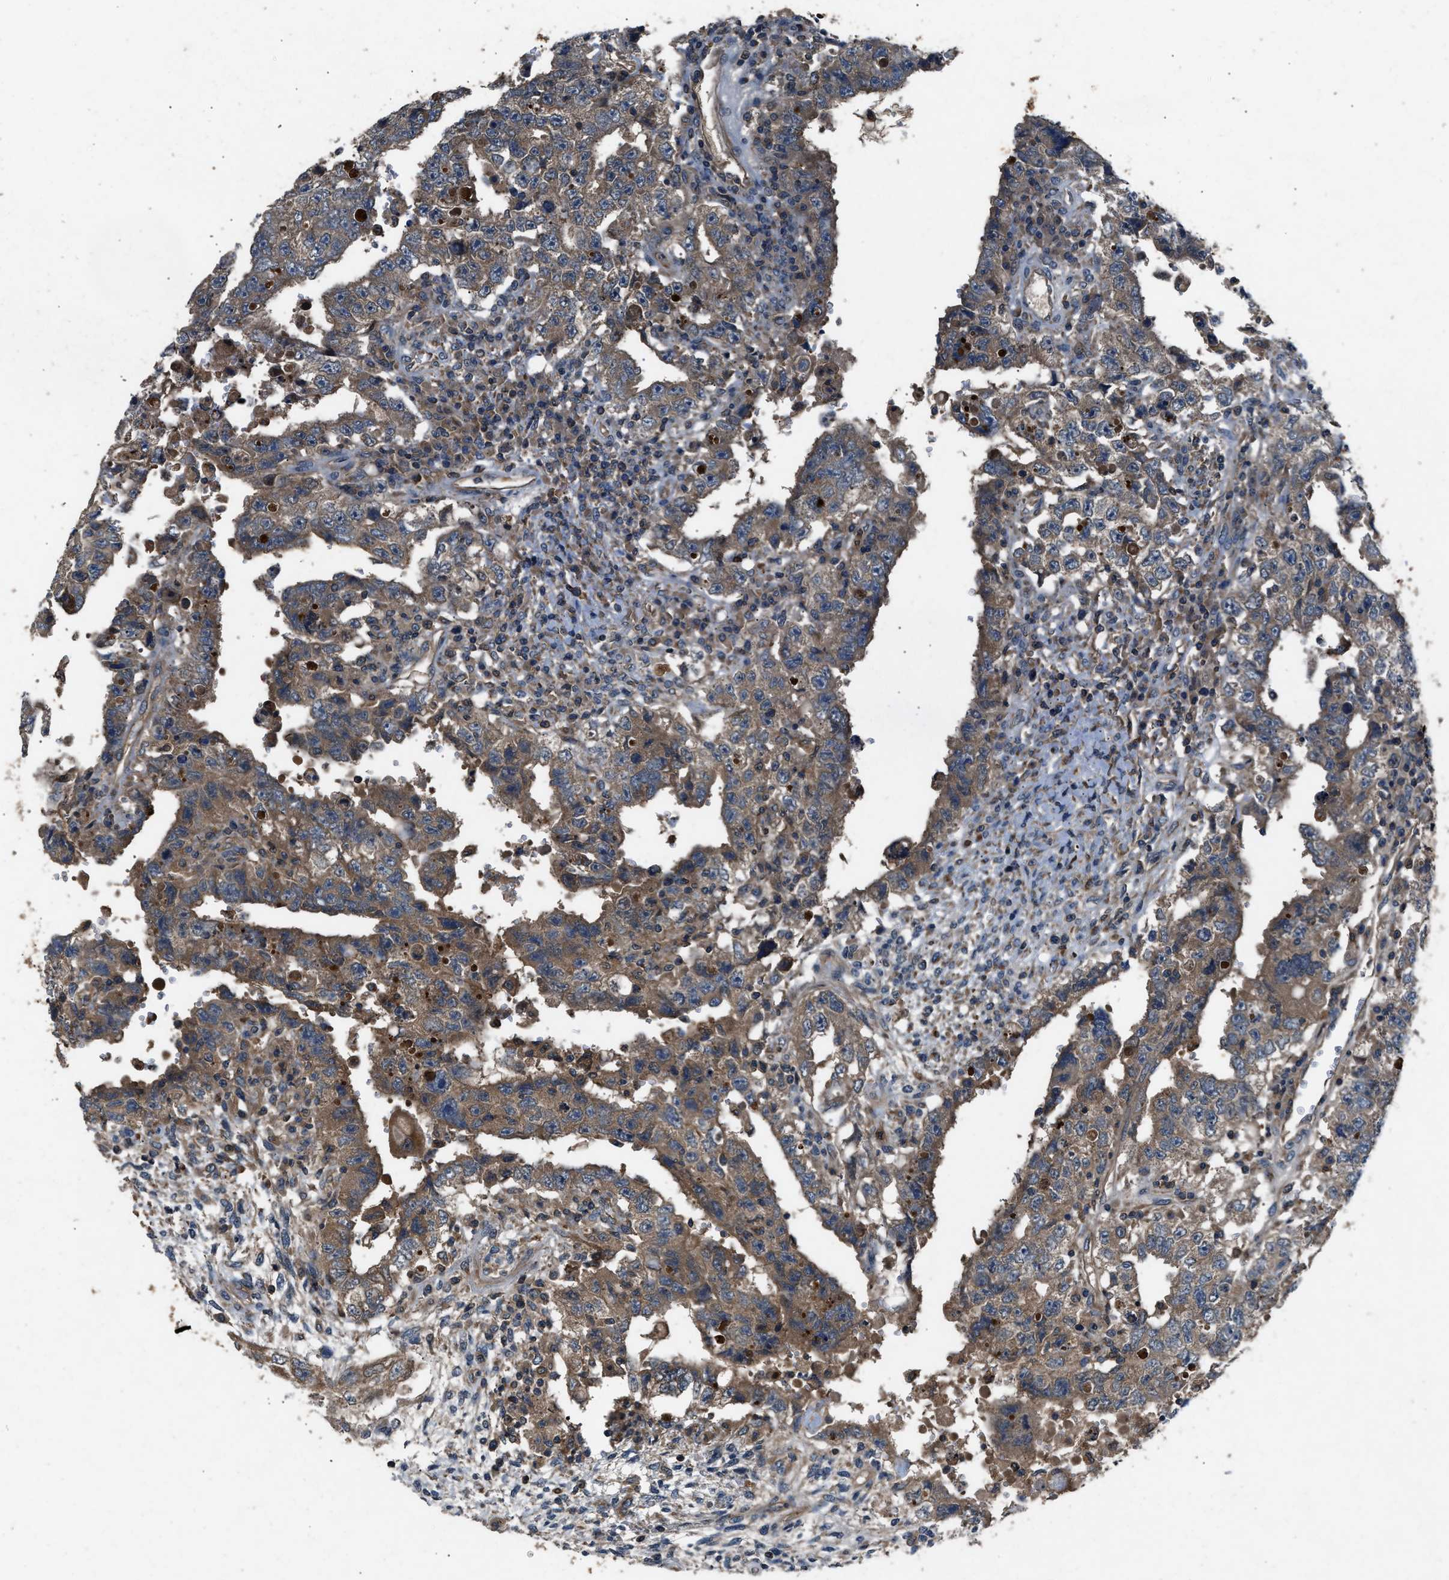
{"staining": {"intensity": "moderate", "quantity": ">75%", "location": "cytoplasmic/membranous"}, "tissue": "testis cancer", "cell_type": "Tumor cells", "image_type": "cancer", "snomed": [{"axis": "morphology", "description": "Carcinoma, Embryonal, NOS"}, {"axis": "topography", "description": "Testis"}], "caption": "High-power microscopy captured an IHC photomicrograph of testis cancer (embryonal carcinoma), revealing moderate cytoplasmic/membranous expression in approximately >75% of tumor cells.", "gene": "PPID", "patient": {"sex": "male", "age": 26}}